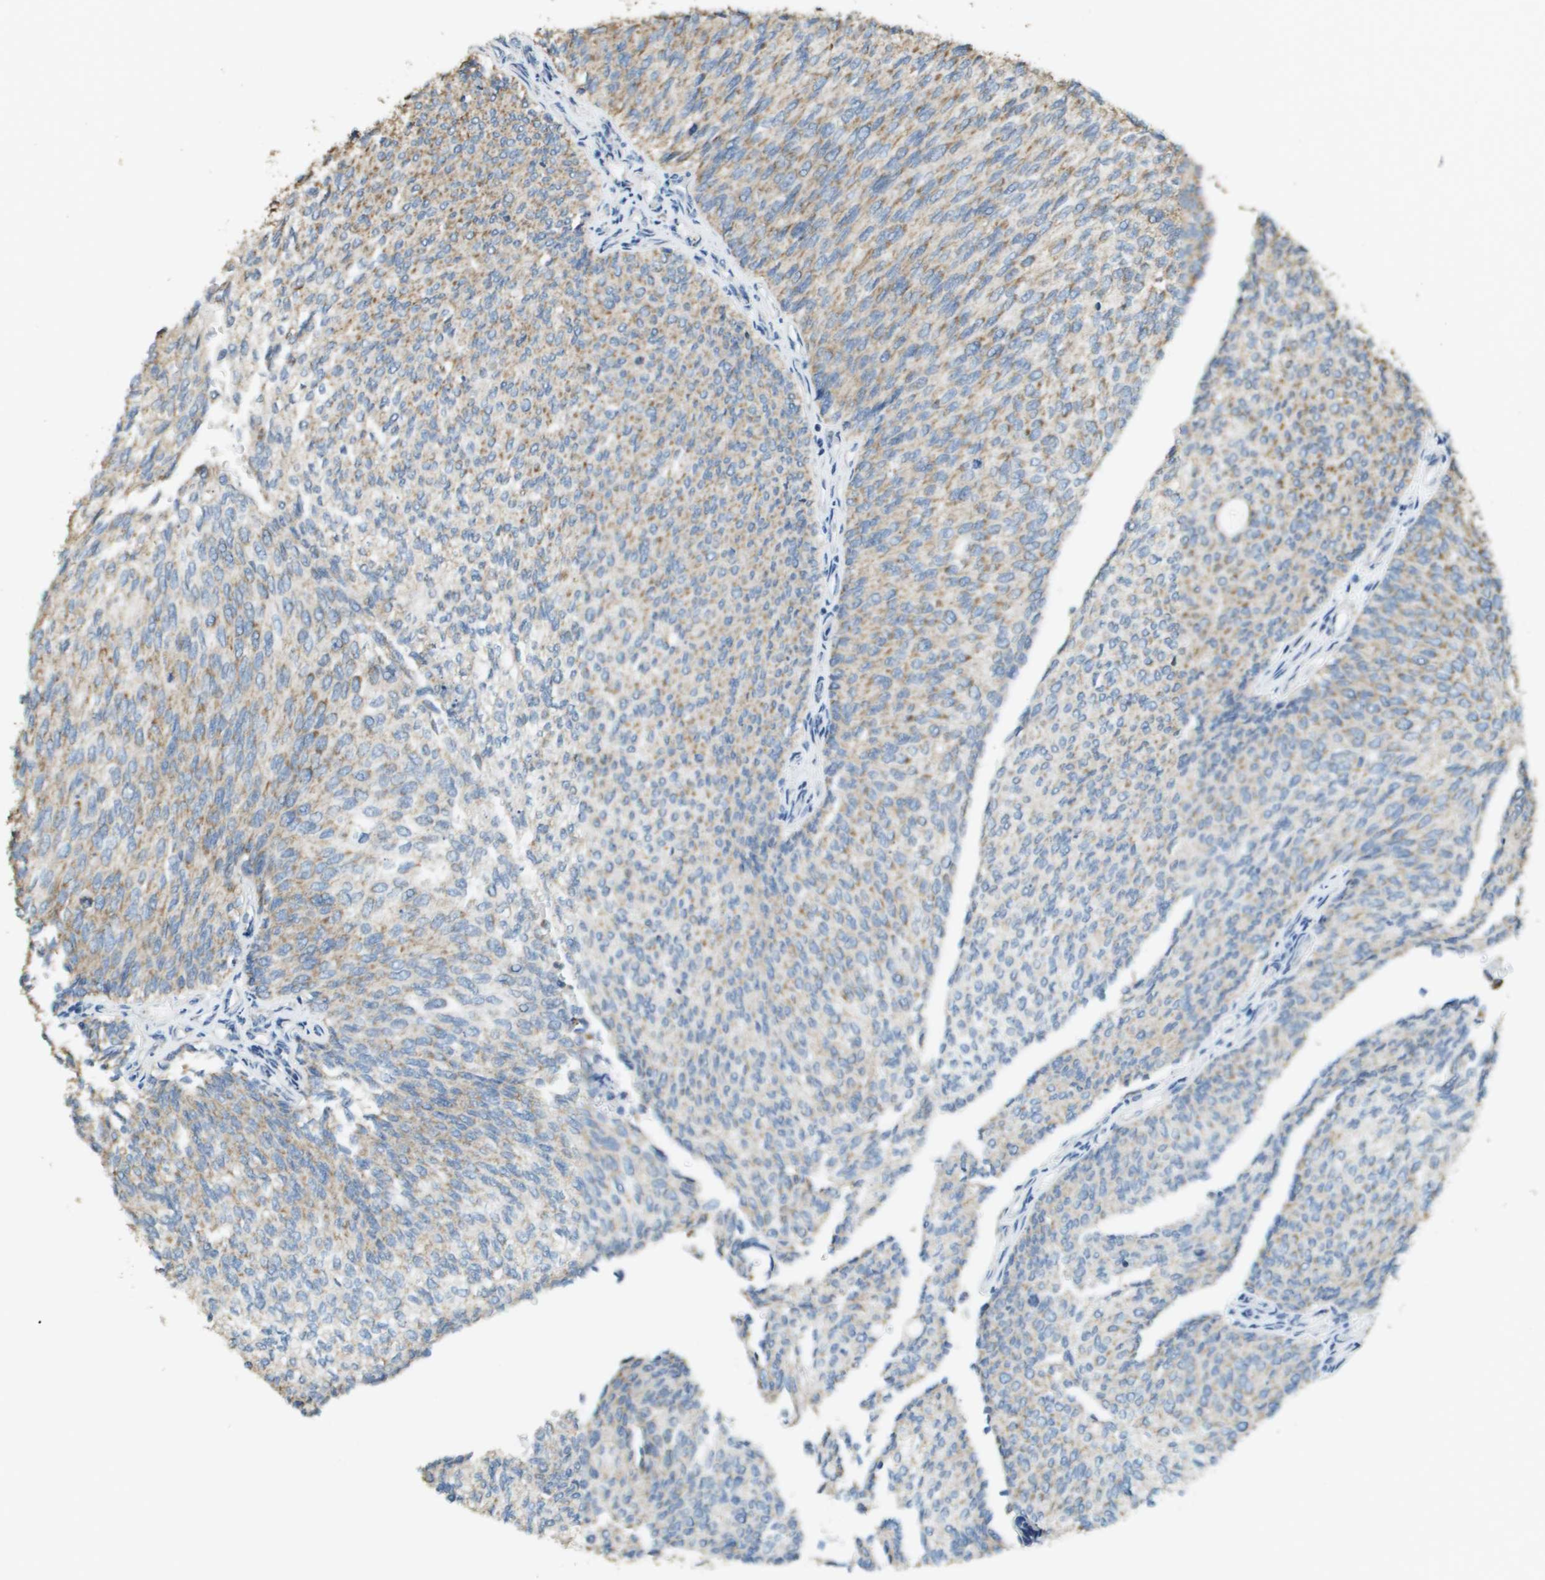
{"staining": {"intensity": "moderate", "quantity": "25%-75%", "location": "cytoplasmic/membranous"}, "tissue": "urothelial cancer", "cell_type": "Tumor cells", "image_type": "cancer", "snomed": [{"axis": "morphology", "description": "Urothelial carcinoma, Low grade"}, {"axis": "topography", "description": "Urinary bladder"}], "caption": "Human urothelial carcinoma (low-grade) stained with a brown dye displays moderate cytoplasmic/membranous positive positivity in approximately 25%-75% of tumor cells.", "gene": "FH", "patient": {"sex": "female", "age": 79}}